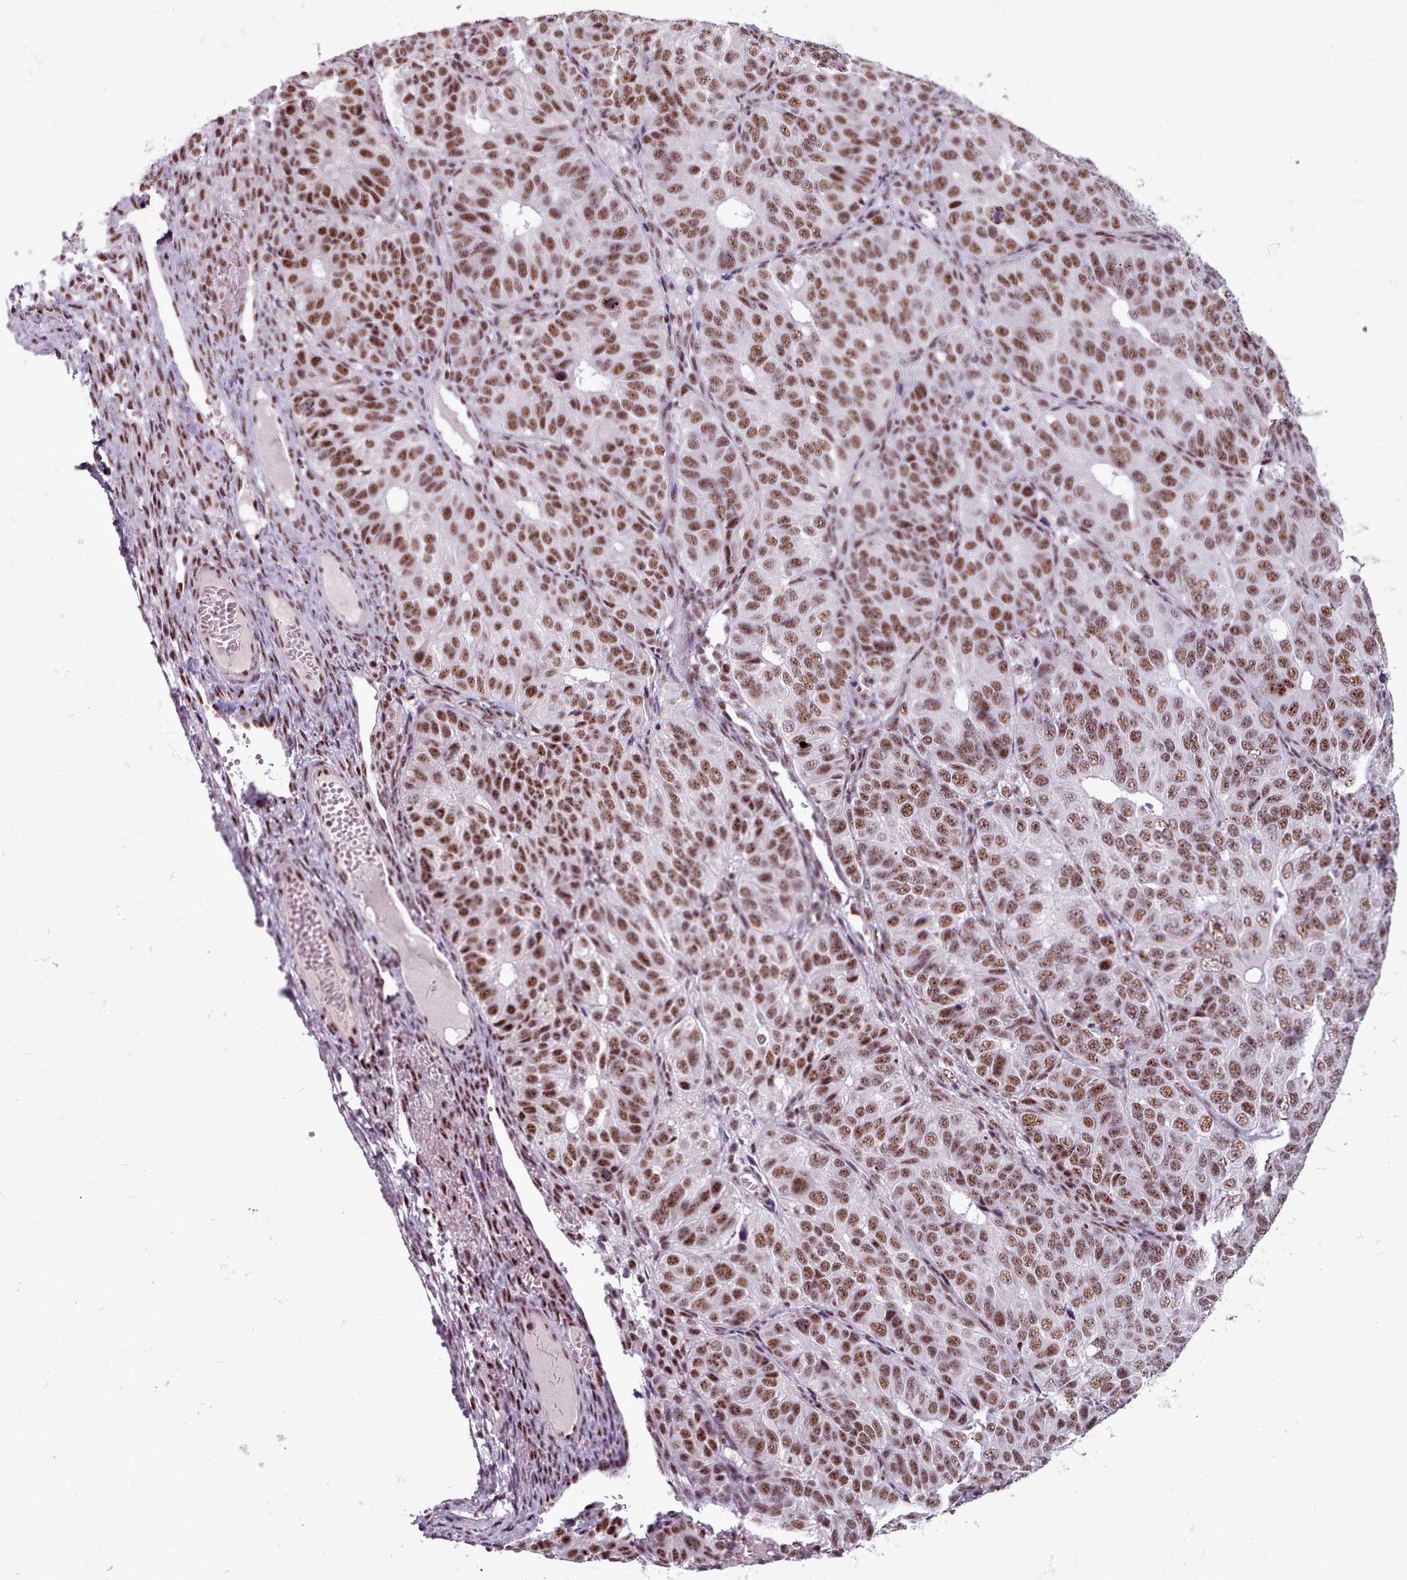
{"staining": {"intensity": "moderate", "quantity": ">75%", "location": "nuclear"}, "tissue": "ovarian cancer", "cell_type": "Tumor cells", "image_type": "cancer", "snomed": [{"axis": "morphology", "description": "Carcinoma, endometroid"}, {"axis": "topography", "description": "Ovary"}], "caption": "A medium amount of moderate nuclear staining is present in approximately >75% of tumor cells in ovarian endometroid carcinoma tissue.", "gene": "SRRM1", "patient": {"sex": "female", "age": 51}}